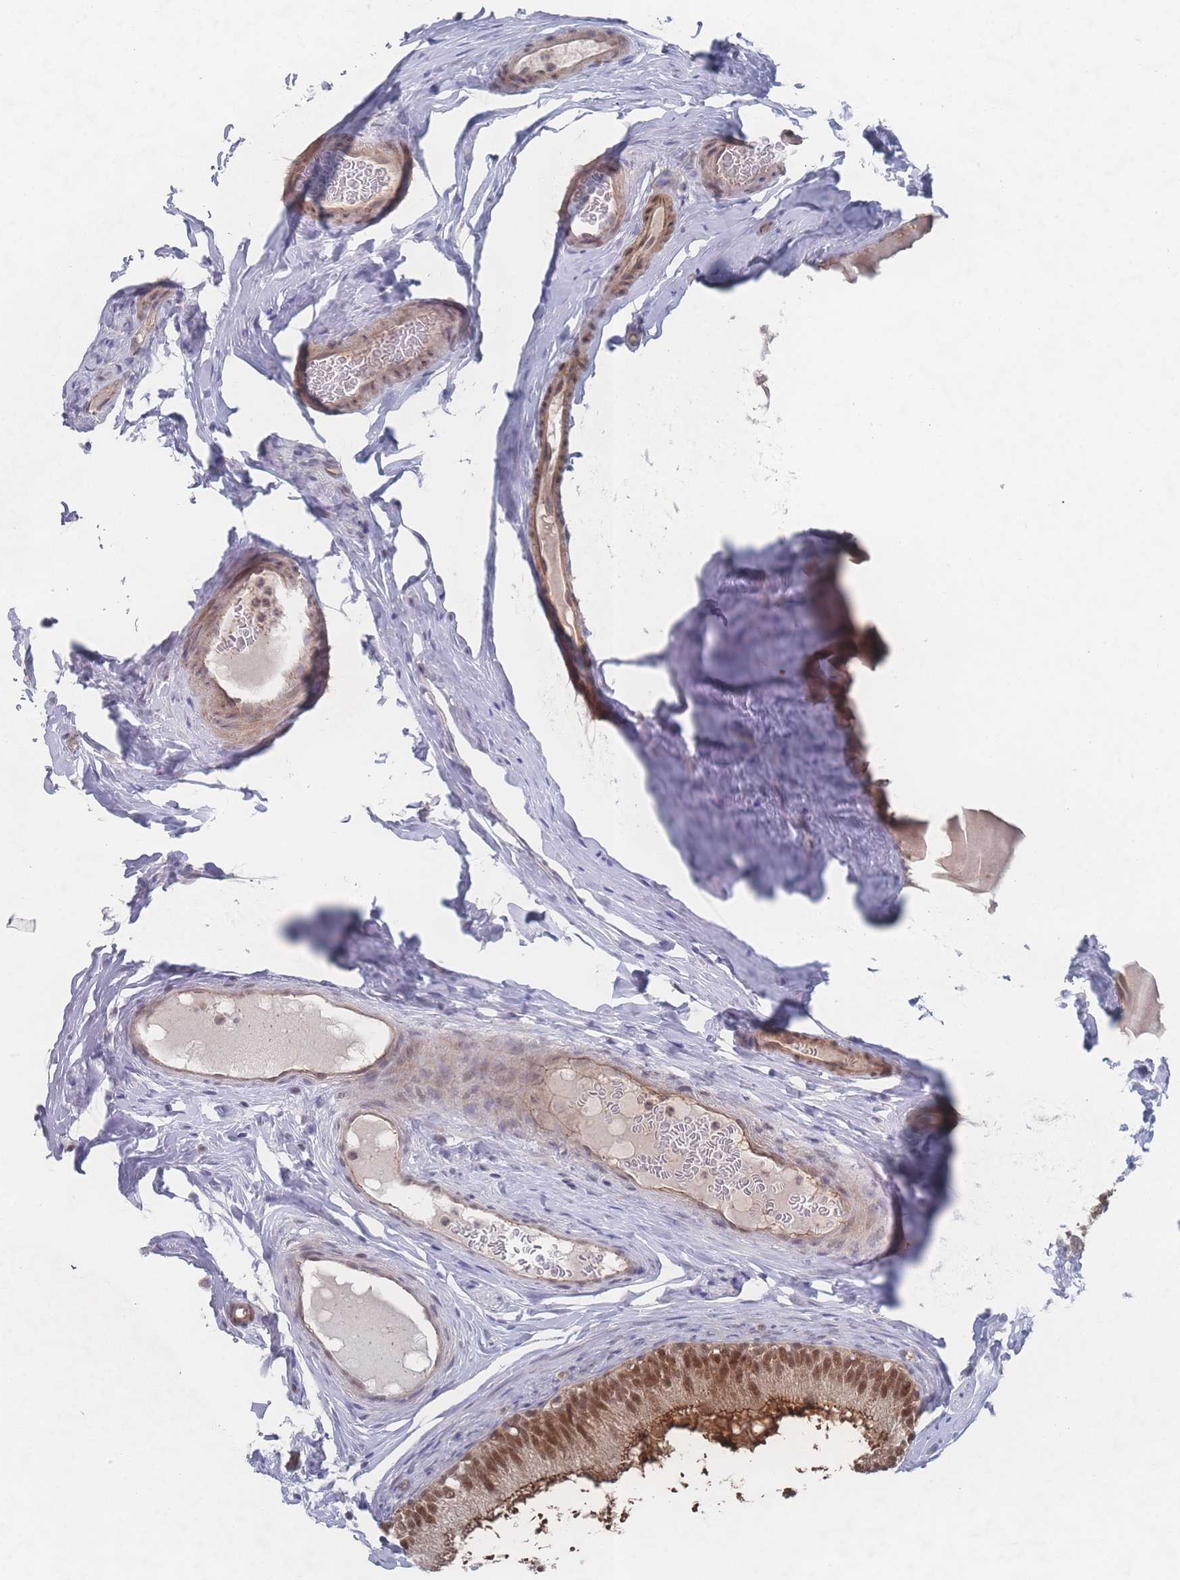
{"staining": {"intensity": "moderate", "quantity": ">75%", "location": "cytoplasmic/membranous,nuclear"}, "tissue": "epididymis", "cell_type": "Glandular cells", "image_type": "normal", "snomed": [{"axis": "morphology", "description": "Normal tissue, NOS"}, {"axis": "topography", "description": "Epididymis"}], "caption": "Glandular cells demonstrate moderate cytoplasmic/membranous,nuclear positivity in approximately >75% of cells in normal epididymis.", "gene": "PSMA1", "patient": {"sex": "male", "age": 25}}